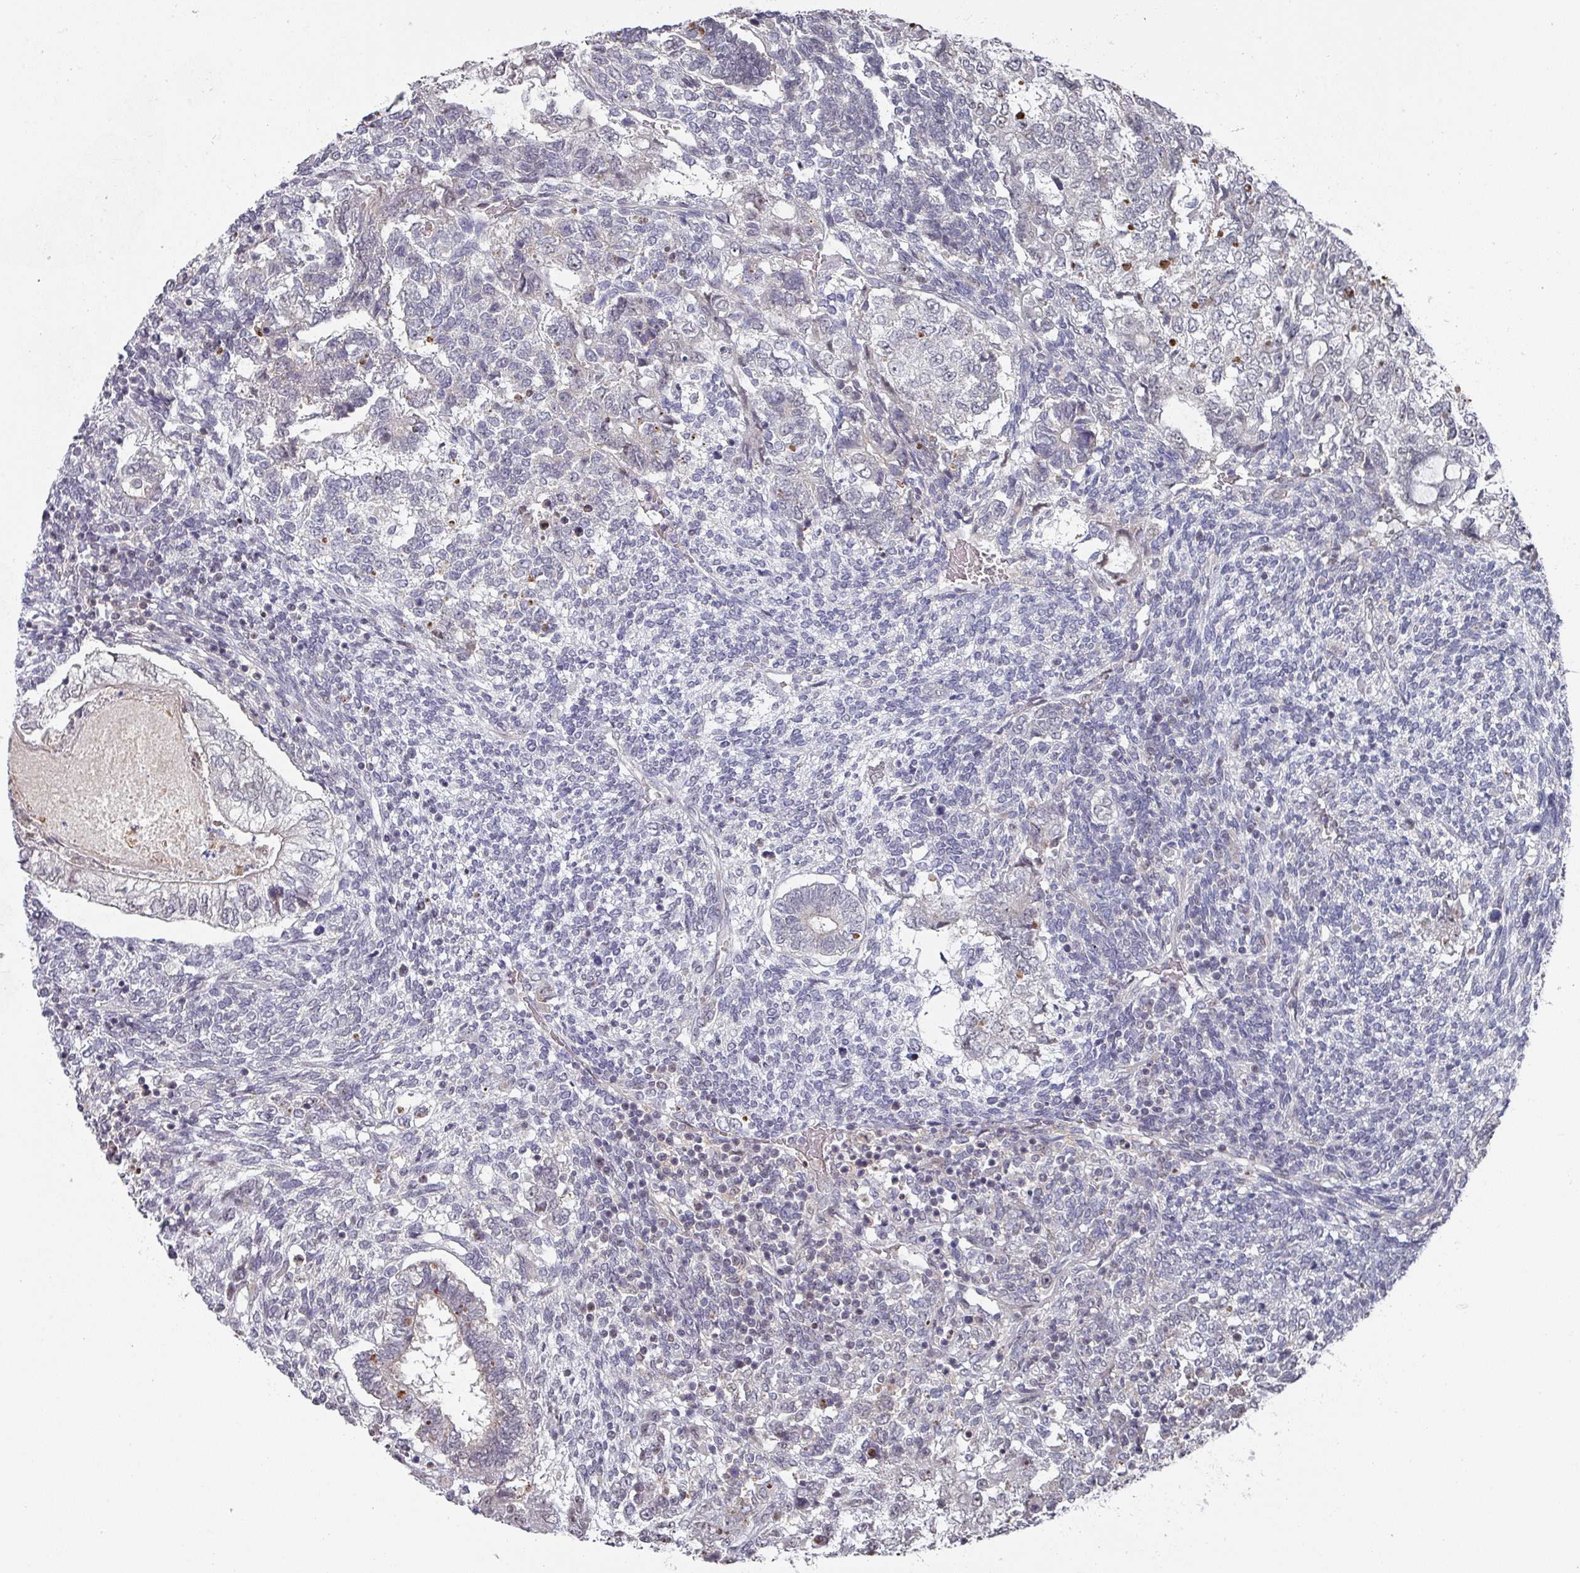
{"staining": {"intensity": "negative", "quantity": "none", "location": "none"}, "tissue": "testis cancer", "cell_type": "Tumor cells", "image_type": "cancer", "snomed": [{"axis": "morphology", "description": "Carcinoma, Embryonal, NOS"}, {"axis": "topography", "description": "Testis"}], "caption": "Immunohistochemistry (IHC) of testis embryonal carcinoma demonstrates no positivity in tumor cells.", "gene": "ZNF654", "patient": {"sex": "male", "age": 23}}